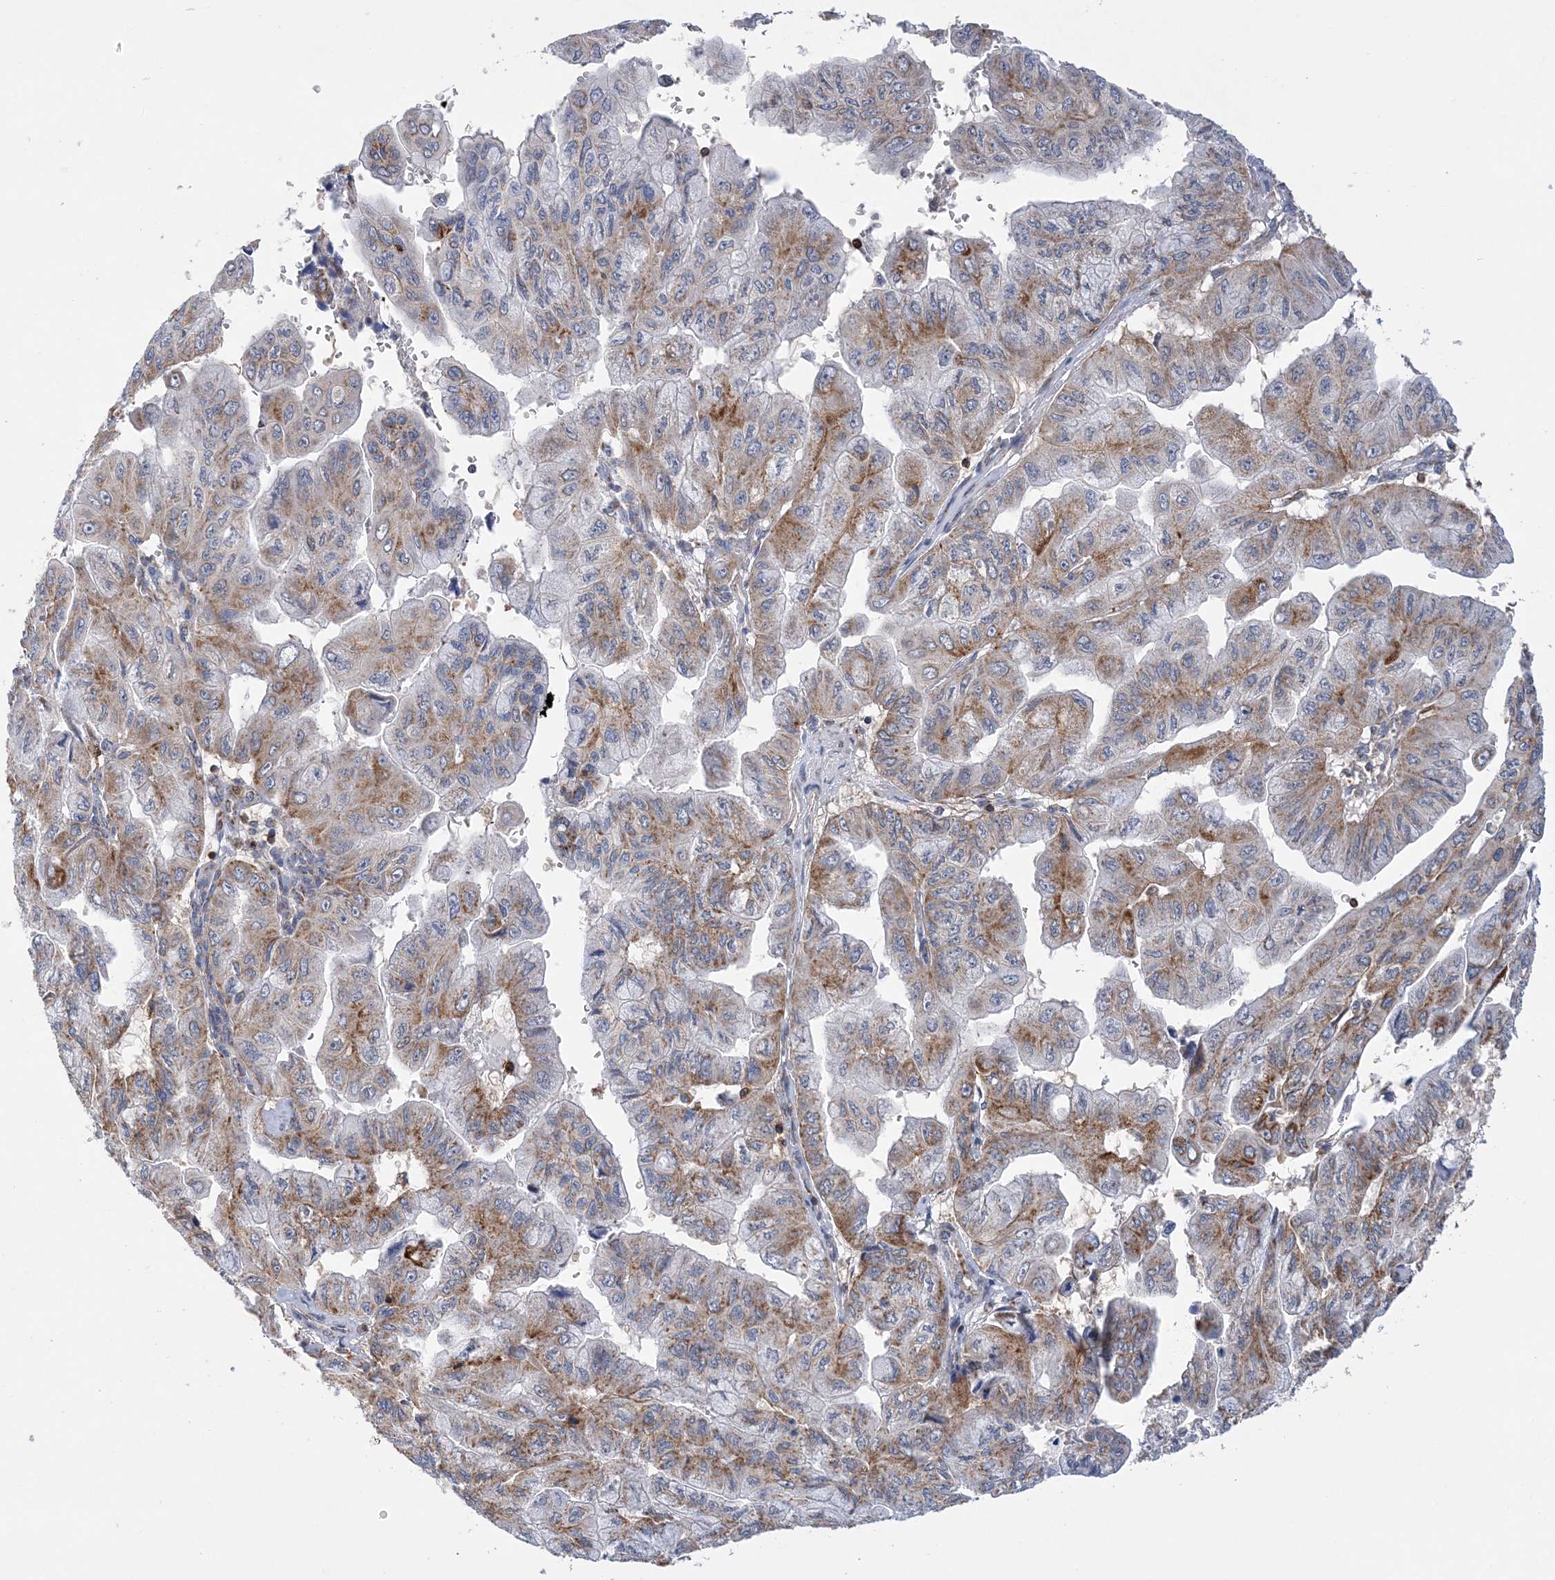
{"staining": {"intensity": "moderate", "quantity": ">75%", "location": "cytoplasmic/membranous"}, "tissue": "pancreatic cancer", "cell_type": "Tumor cells", "image_type": "cancer", "snomed": [{"axis": "morphology", "description": "Adenocarcinoma, NOS"}, {"axis": "topography", "description": "Pancreas"}], "caption": "A high-resolution histopathology image shows immunohistochemistry (IHC) staining of pancreatic cancer (adenocarcinoma), which displays moderate cytoplasmic/membranous expression in about >75% of tumor cells.", "gene": "TTC32", "patient": {"sex": "male", "age": 51}}